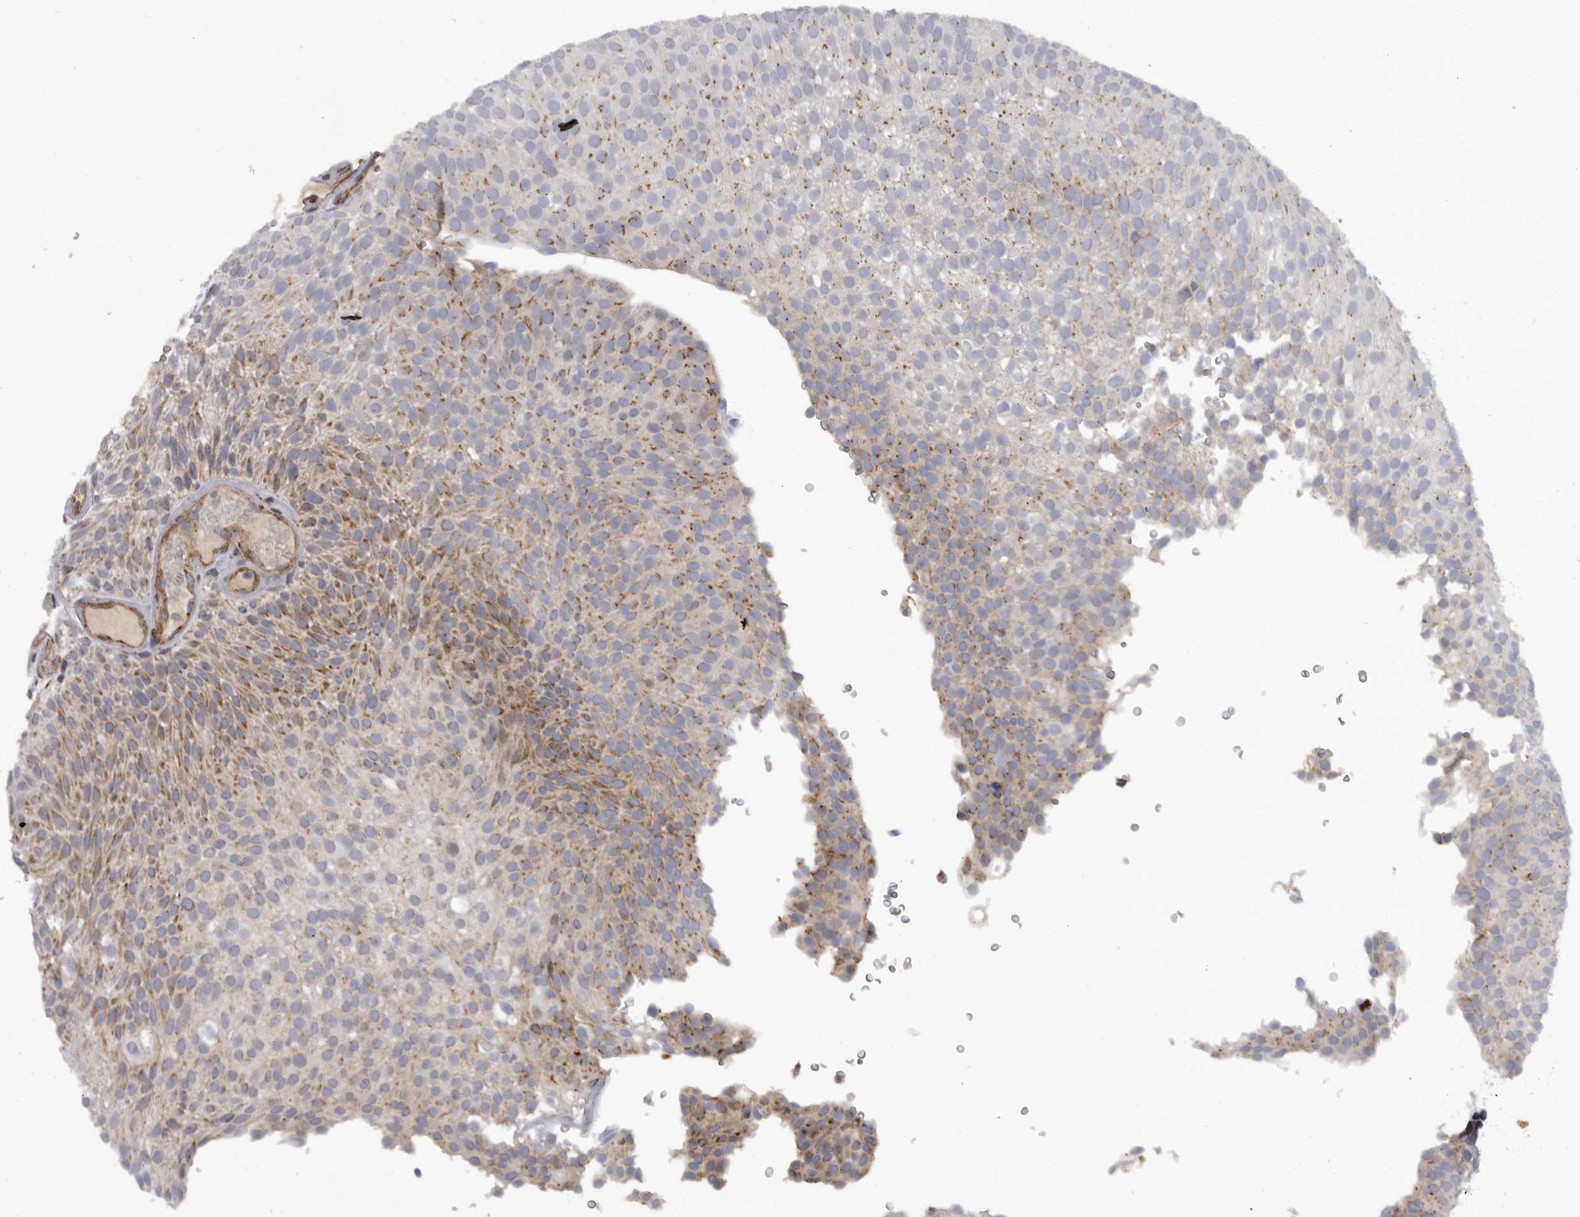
{"staining": {"intensity": "moderate", "quantity": "25%-75%", "location": "cytoplasmic/membranous"}, "tissue": "urothelial cancer", "cell_type": "Tumor cells", "image_type": "cancer", "snomed": [{"axis": "morphology", "description": "Urothelial carcinoma, Low grade"}, {"axis": "topography", "description": "Urinary bladder"}], "caption": "Urothelial carcinoma (low-grade) stained for a protein (brown) displays moderate cytoplasmic/membranous positive staining in about 25%-75% of tumor cells.", "gene": "TMPRSS11F", "patient": {"sex": "male", "age": 78}}